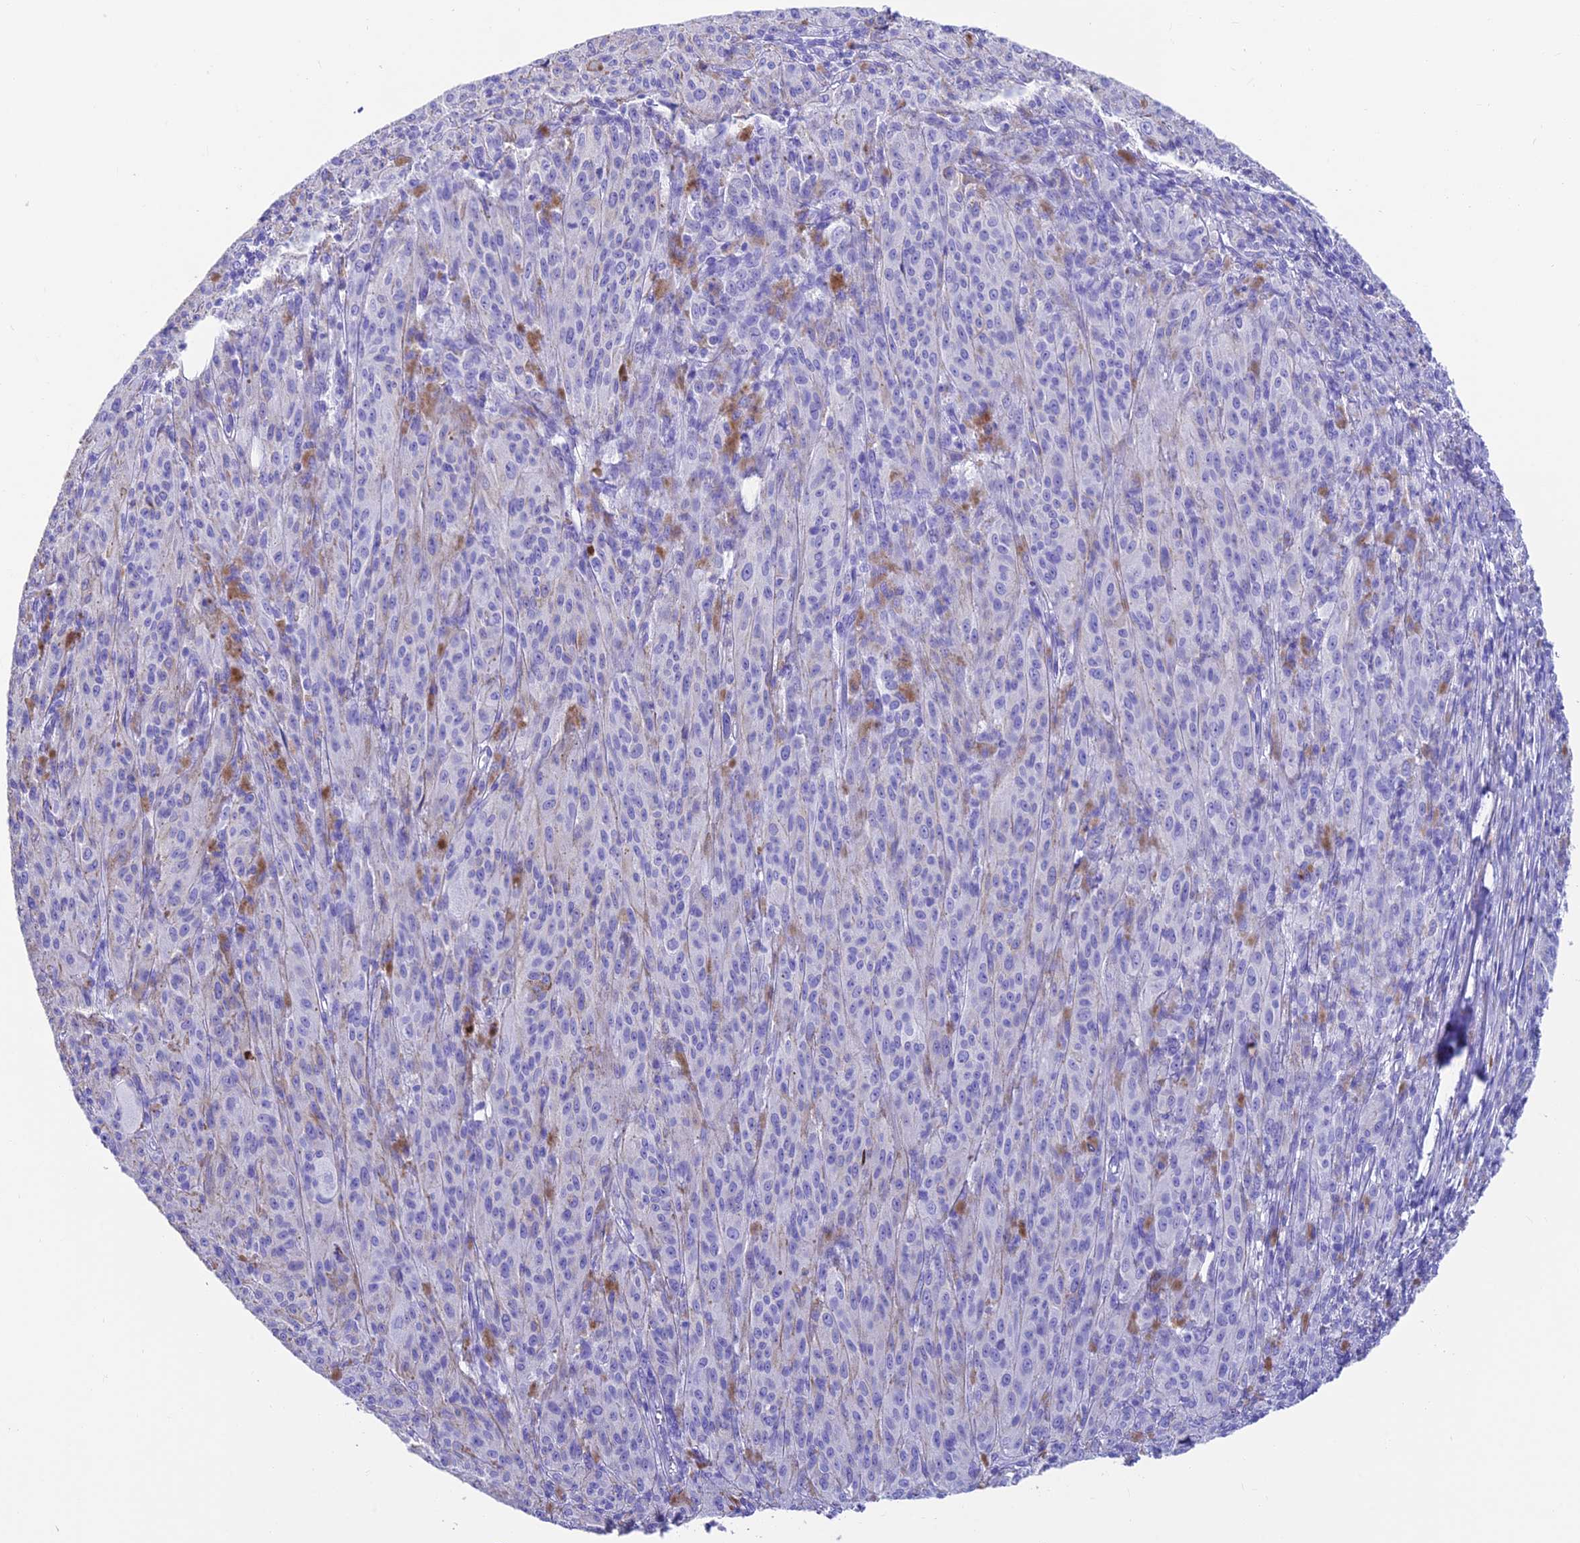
{"staining": {"intensity": "negative", "quantity": "none", "location": "none"}, "tissue": "melanoma", "cell_type": "Tumor cells", "image_type": "cancer", "snomed": [{"axis": "morphology", "description": "Malignant melanoma, NOS"}, {"axis": "topography", "description": "Skin"}], "caption": "A photomicrograph of human malignant melanoma is negative for staining in tumor cells.", "gene": "GNG11", "patient": {"sex": "female", "age": 52}}